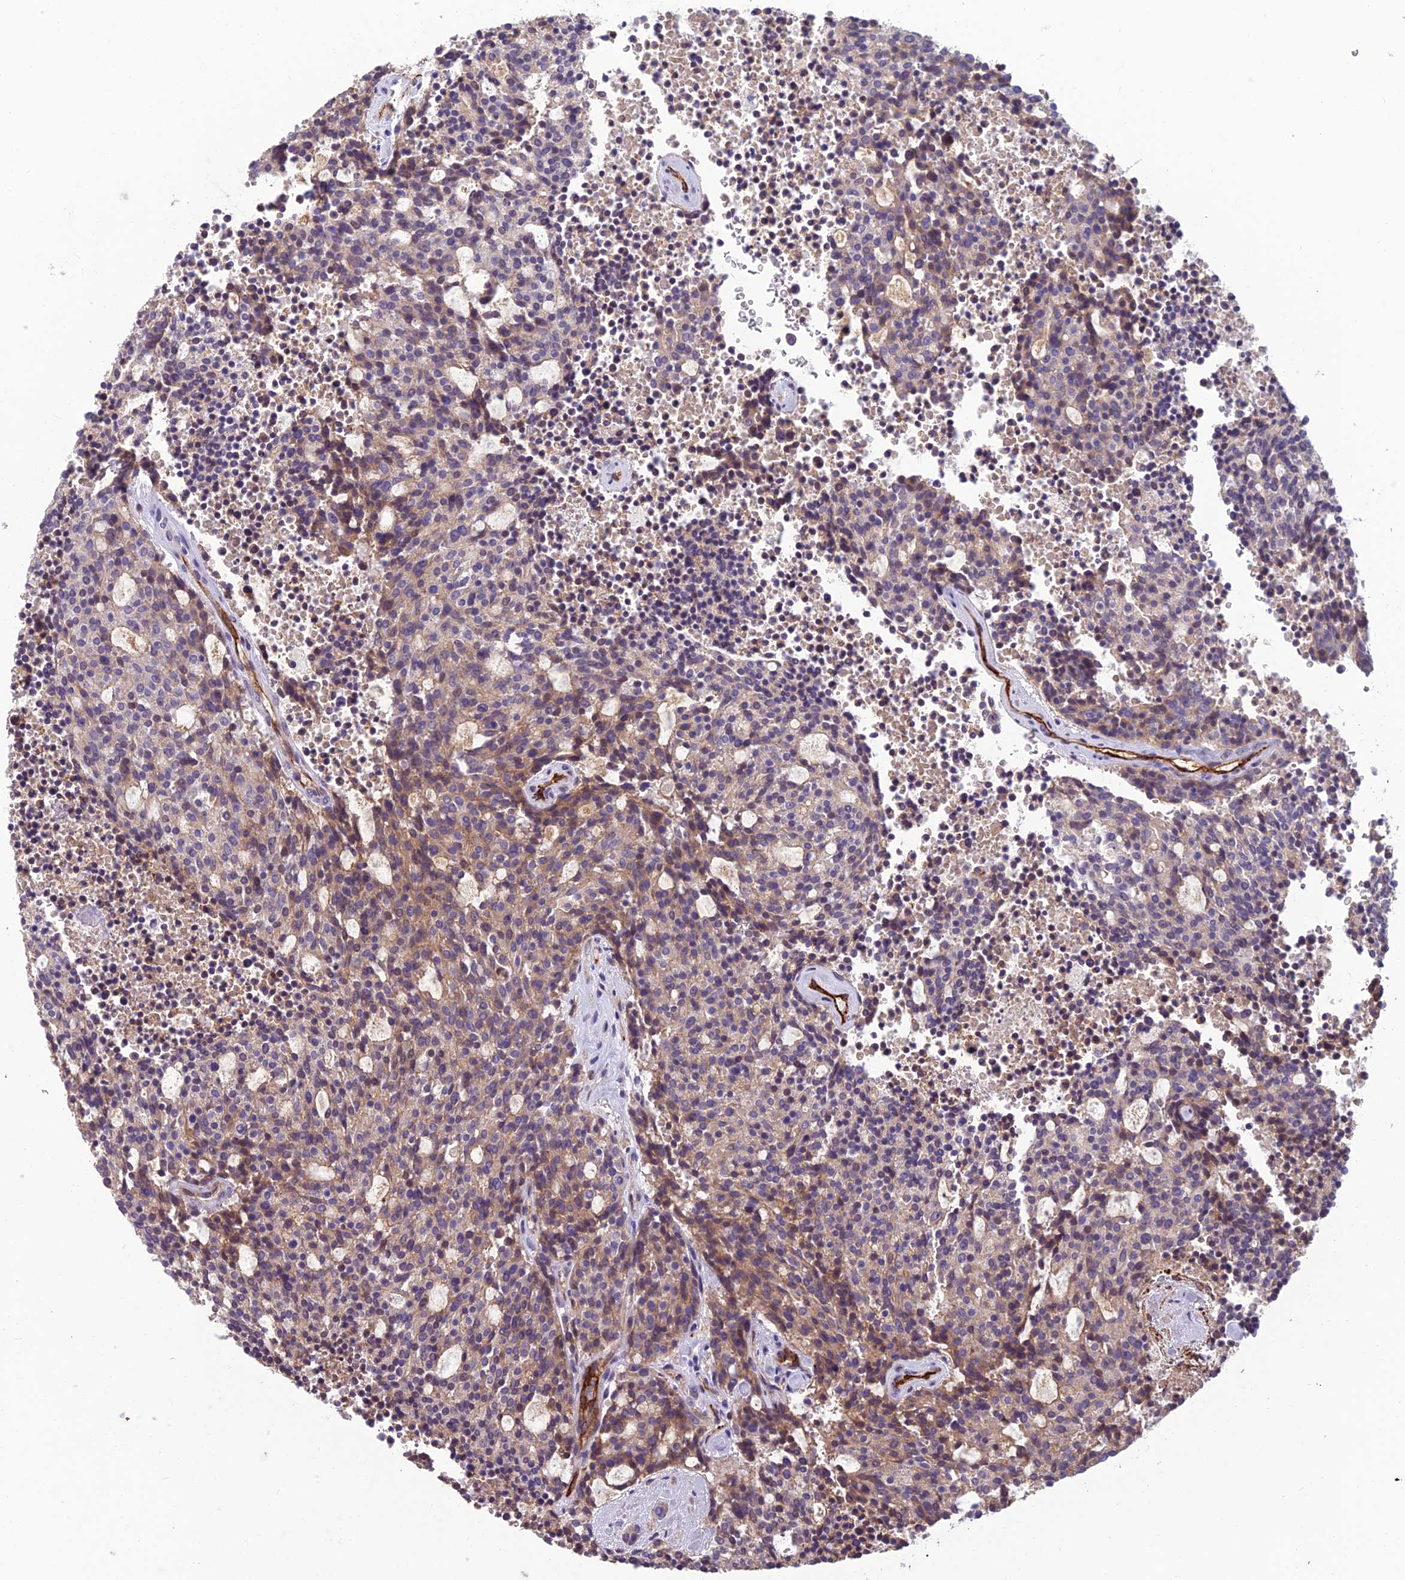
{"staining": {"intensity": "moderate", "quantity": "25%-75%", "location": "cytoplasmic/membranous"}, "tissue": "carcinoid", "cell_type": "Tumor cells", "image_type": "cancer", "snomed": [{"axis": "morphology", "description": "Carcinoid, malignant, NOS"}, {"axis": "topography", "description": "Pancreas"}], "caption": "Immunohistochemical staining of malignant carcinoid reveals medium levels of moderate cytoplasmic/membranous expression in about 25%-75% of tumor cells.", "gene": "TSPAN15", "patient": {"sex": "female", "age": 54}}